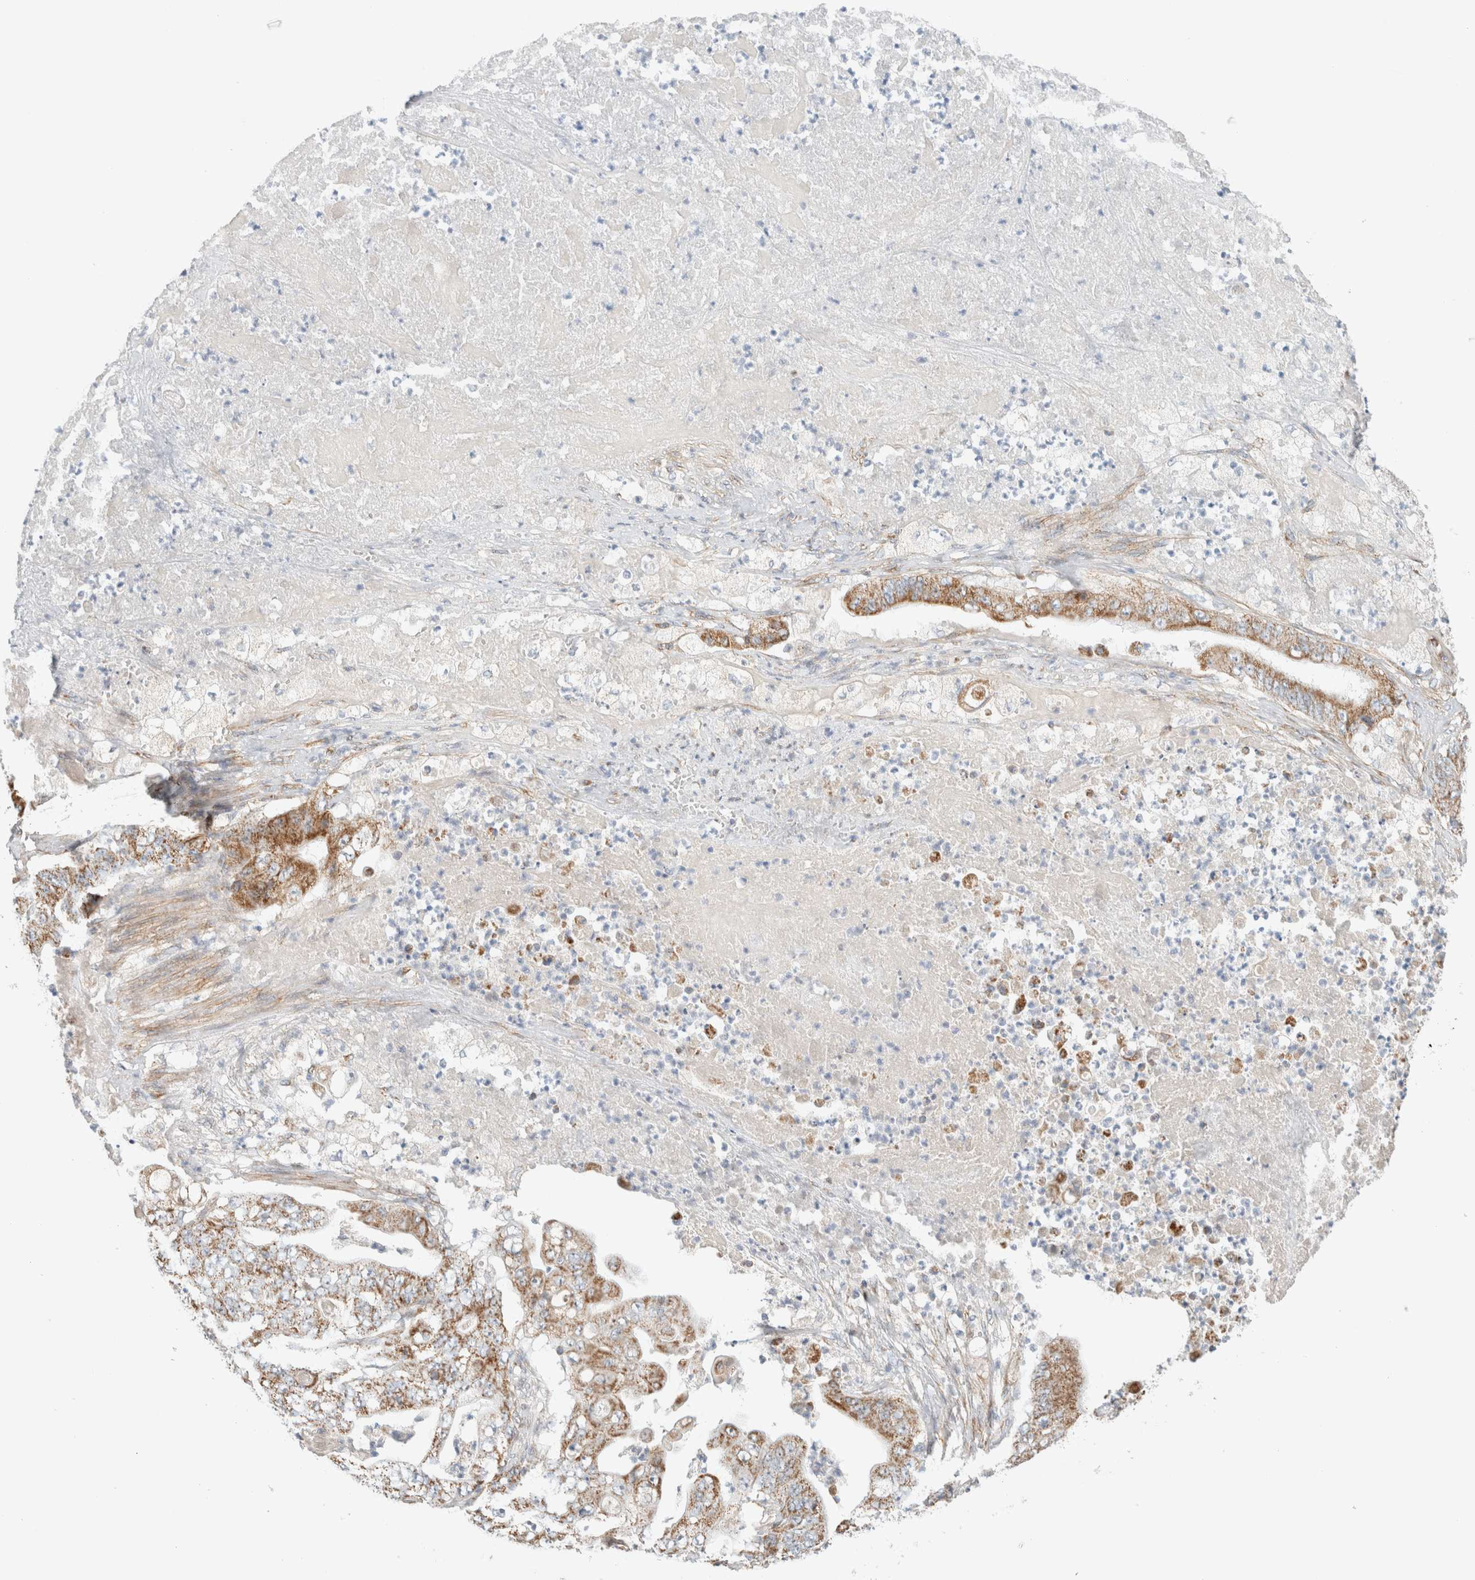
{"staining": {"intensity": "moderate", "quantity": ">75%", "location": "cytoplasmic/membranous"}, "tissue": "stomach cancer", "cell_type": "Tumor cells", "image_type": "cancer", "snomed": [{"axis": "morphology", "description": "Adenocarcinoma, NOS"}, {"axis": "topography", "description": "Stomach"}], "caption": "Immunohistochemistry (IHC) (DAB) staining of human stomach adenocarcinoma reveals moderate cytoplasmic/membranous protein staining in approximately >75% of tumor cells. The protein is stained brown, and the nuclei are stained in blue (DAB IHC with brightfield microscopy, high magnification).", "gene": "MRM3", "patient": {"sex": "female", "age": 73}}